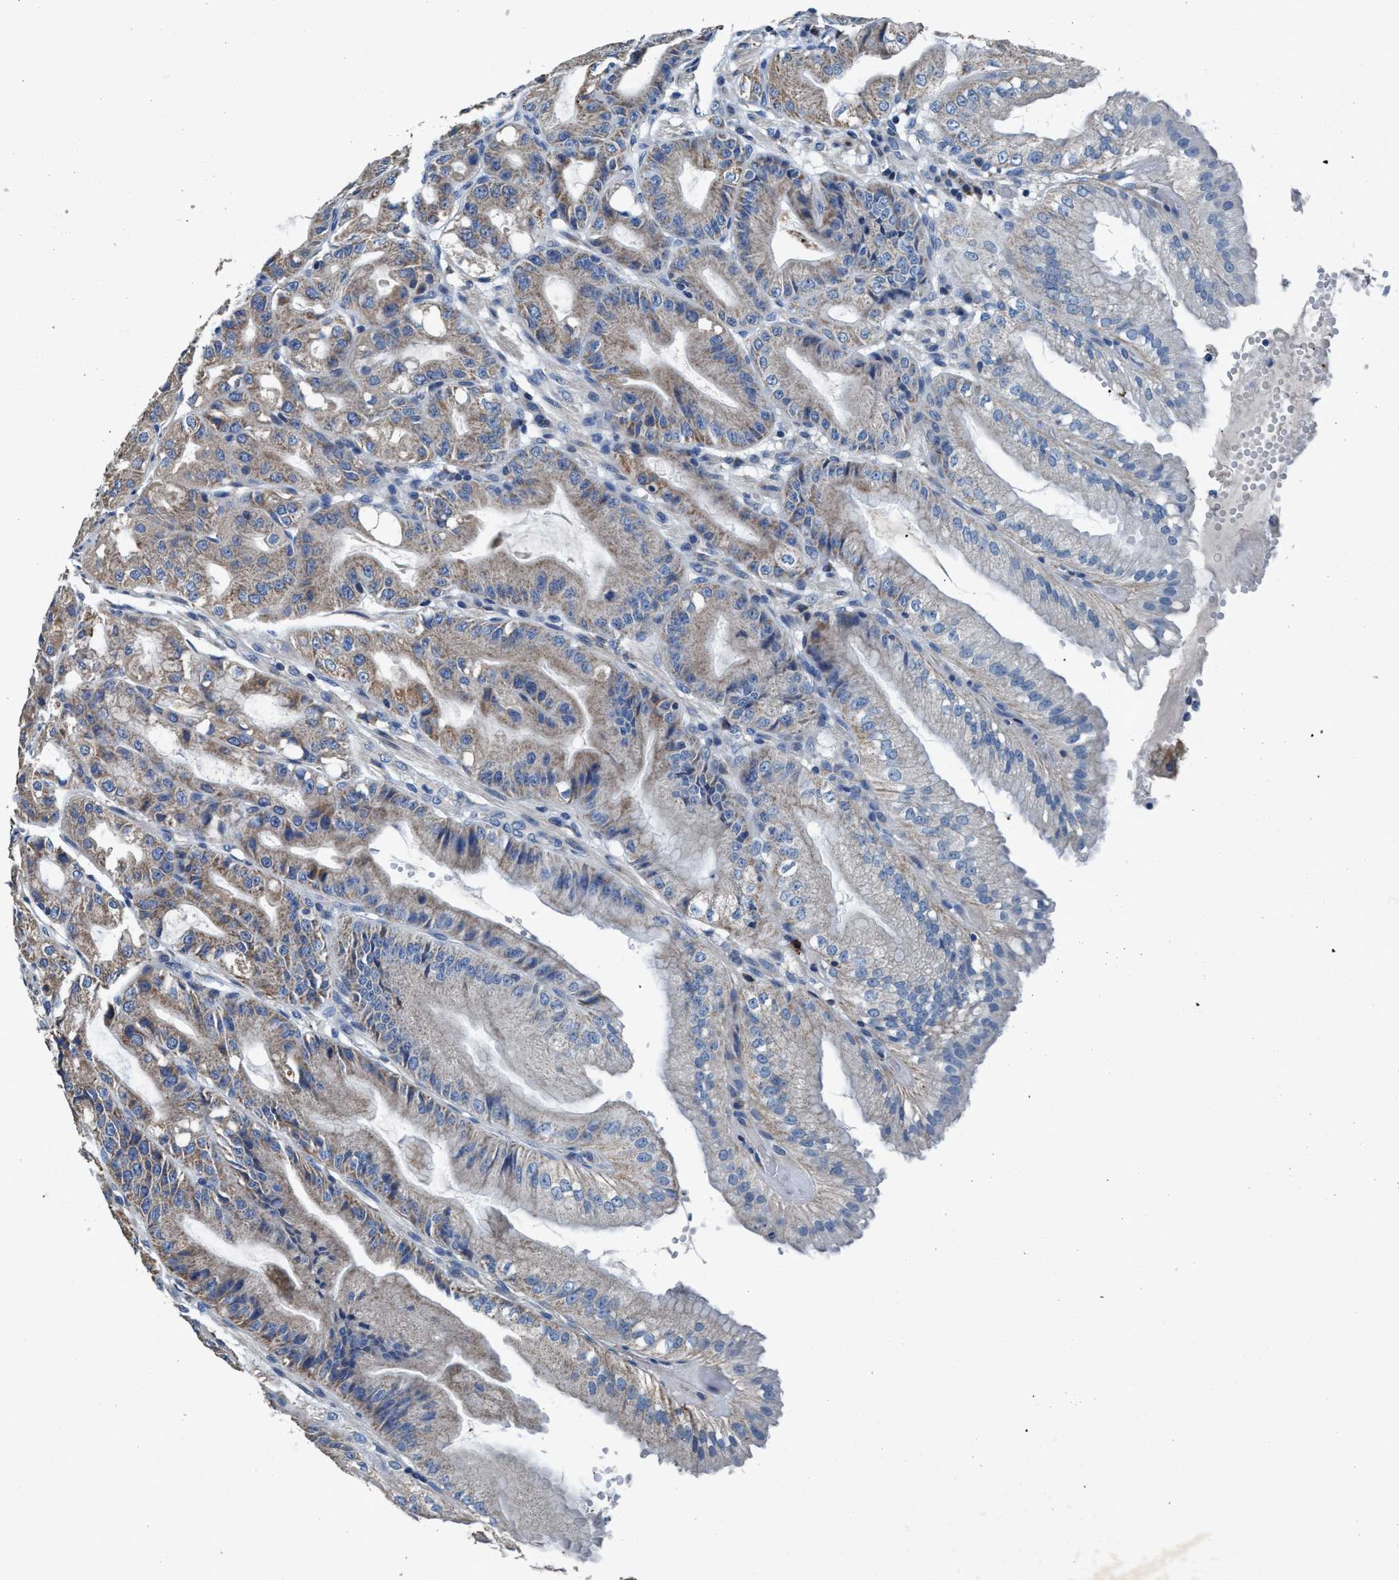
{"staining": {"intensity": "moderate", "quantity": "<25%", "location": "cytoplasmic/membranous"}, "tissue": "stomach", "cell_type": "Glandular cells", "image_type": "normal", "snomed": [{"axis": "morphology", "description": "Normal tissue, NOS"}, {"axis": "topography", "description": "Stomach, lower"}], "caption": "A histopathology image of human stomach stained for a protein displays moderate cytoplasmic/membranous brown staining in glandular cells.", "gene": "ANKFN1", "patient": {"sex": "male", "age": 71}}